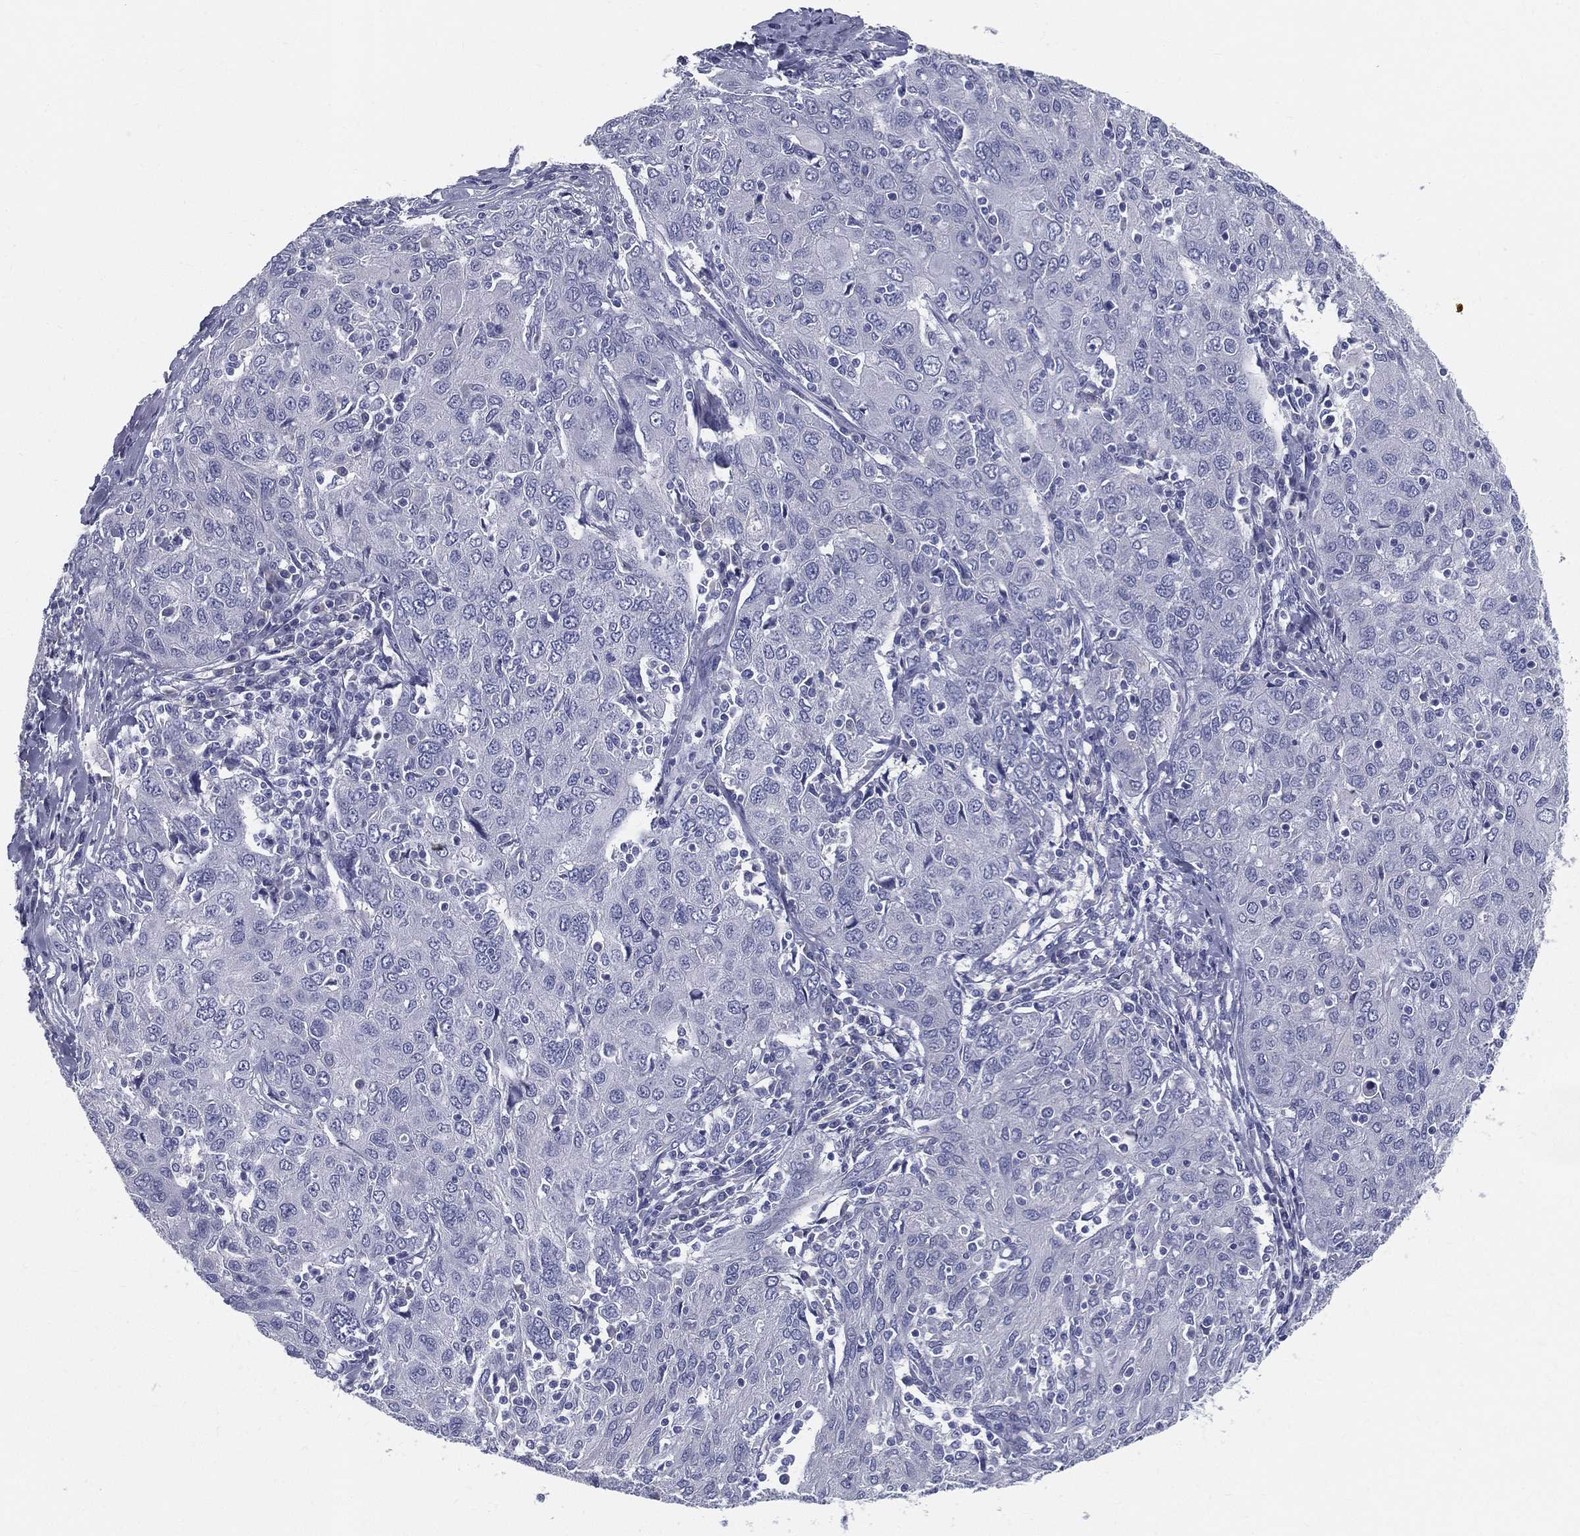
{"staining": {"intensity": "negative", "quantity": "none", "location": "none"}, "tissue": "ovarian cancer", "cell_type": "Tumor cells", "image_type": "cancer", "snomed": [{"axis": "morphology", "description": "Carcinoma, endometroid"}, {"axis": "topography", "description": "Ovary"}], "caption": "IHC of ovarian endometroid carcinoma shows no expression in tumor cells.", "gene": "STS", "patient": {"sex": "female", "age": 50}}